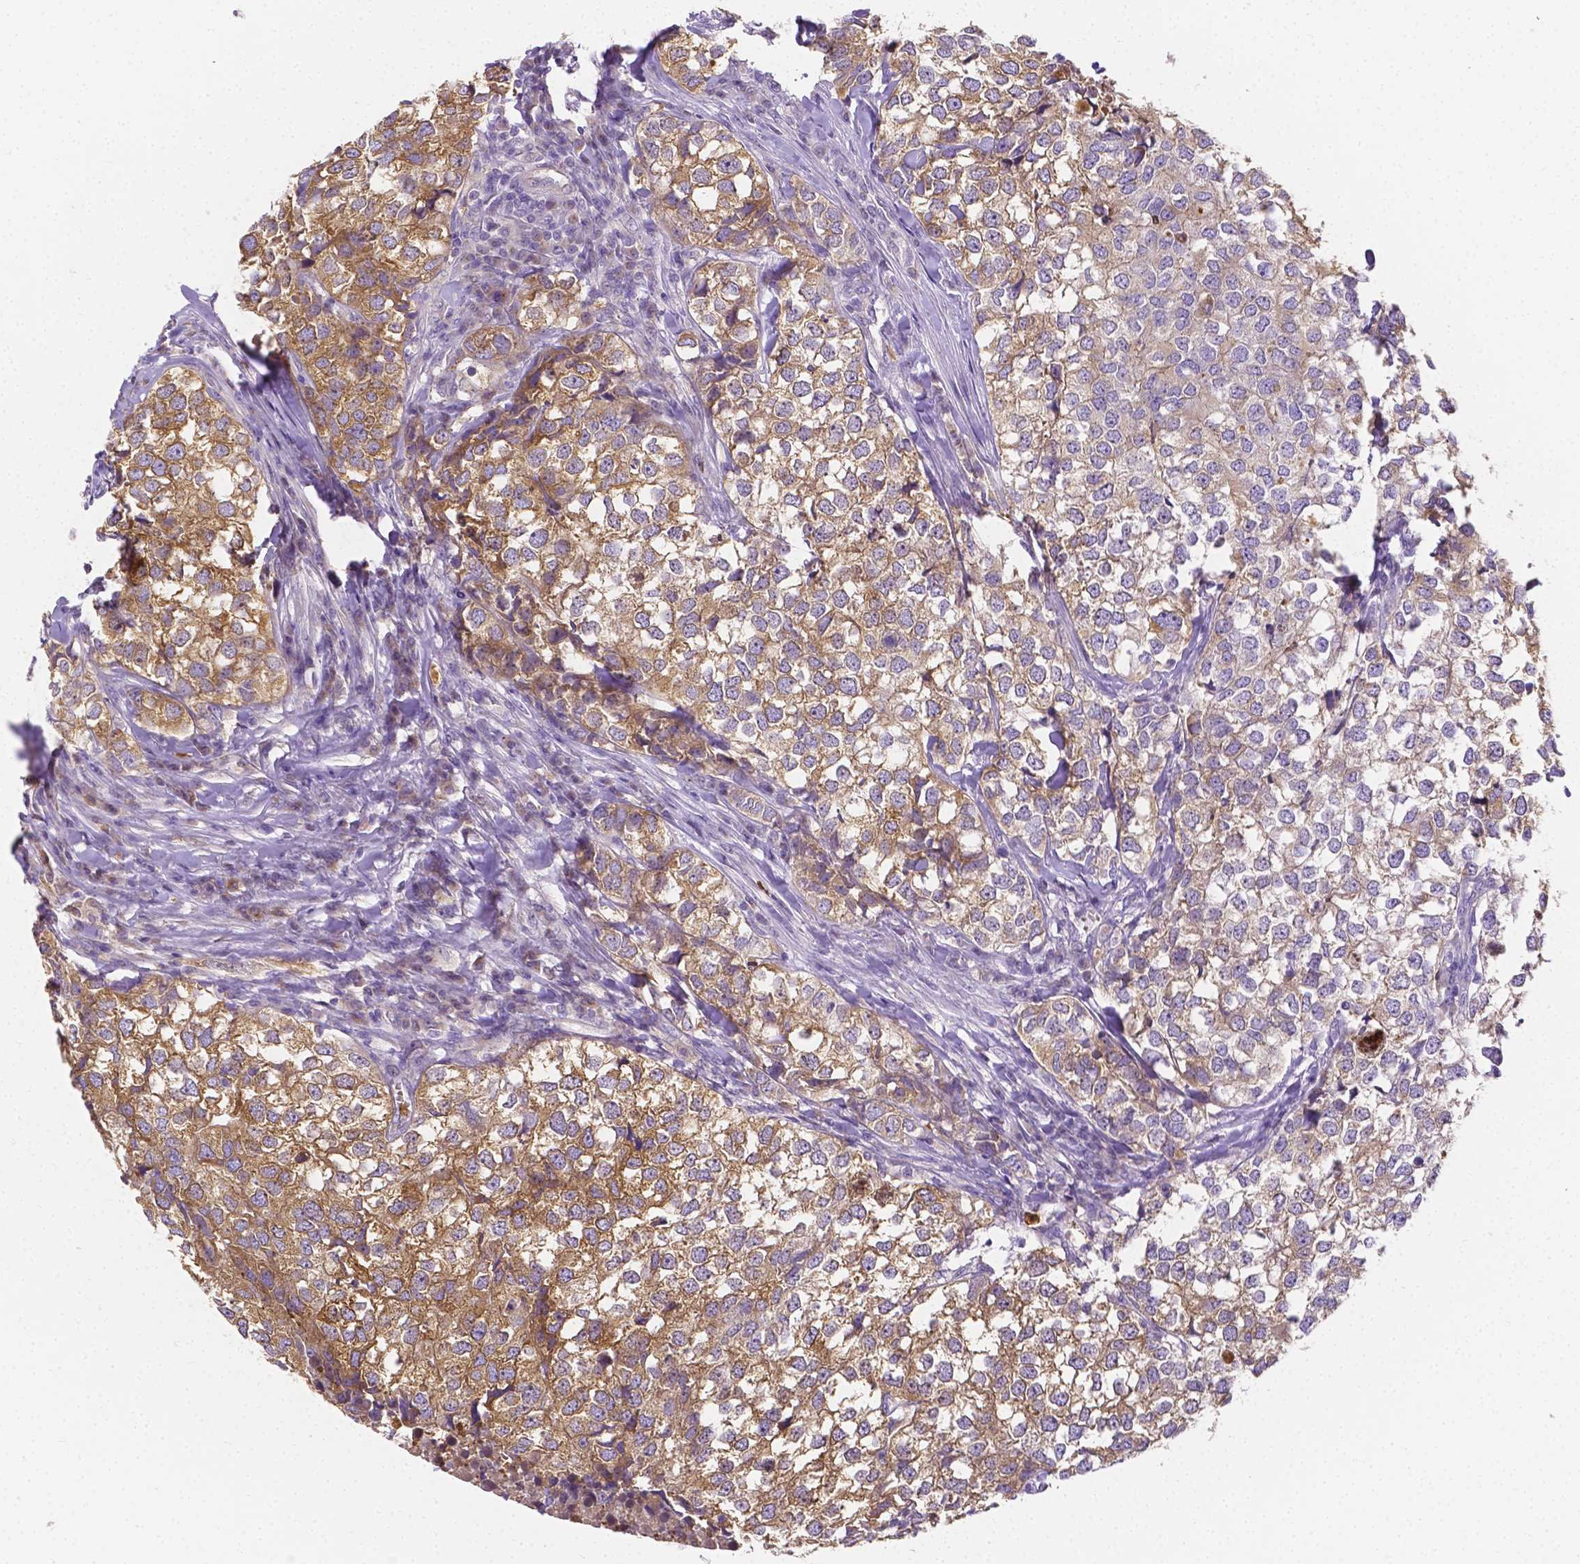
{"staining": {"intensity": "moderate", "quantity": "<25%", "location": "cytoplasmic/membranous"}, "tissue": "breast cancer", "cell_type": "Tumor cells", "image_type": "cancer", "snomed": [{"axis": "morphology", "description": "Duct carcinoma"}, {"axis": "topography", "description": "Breast"}], "caption": "About <25% of tumor cells in human breast cancer demonstrate moderate cytoplasmic/membranous protein positivity as visualized by brown immunohistochemical staining.", "gene": "ZNRD2", "patient": {"sex": "female", "age": 30}}